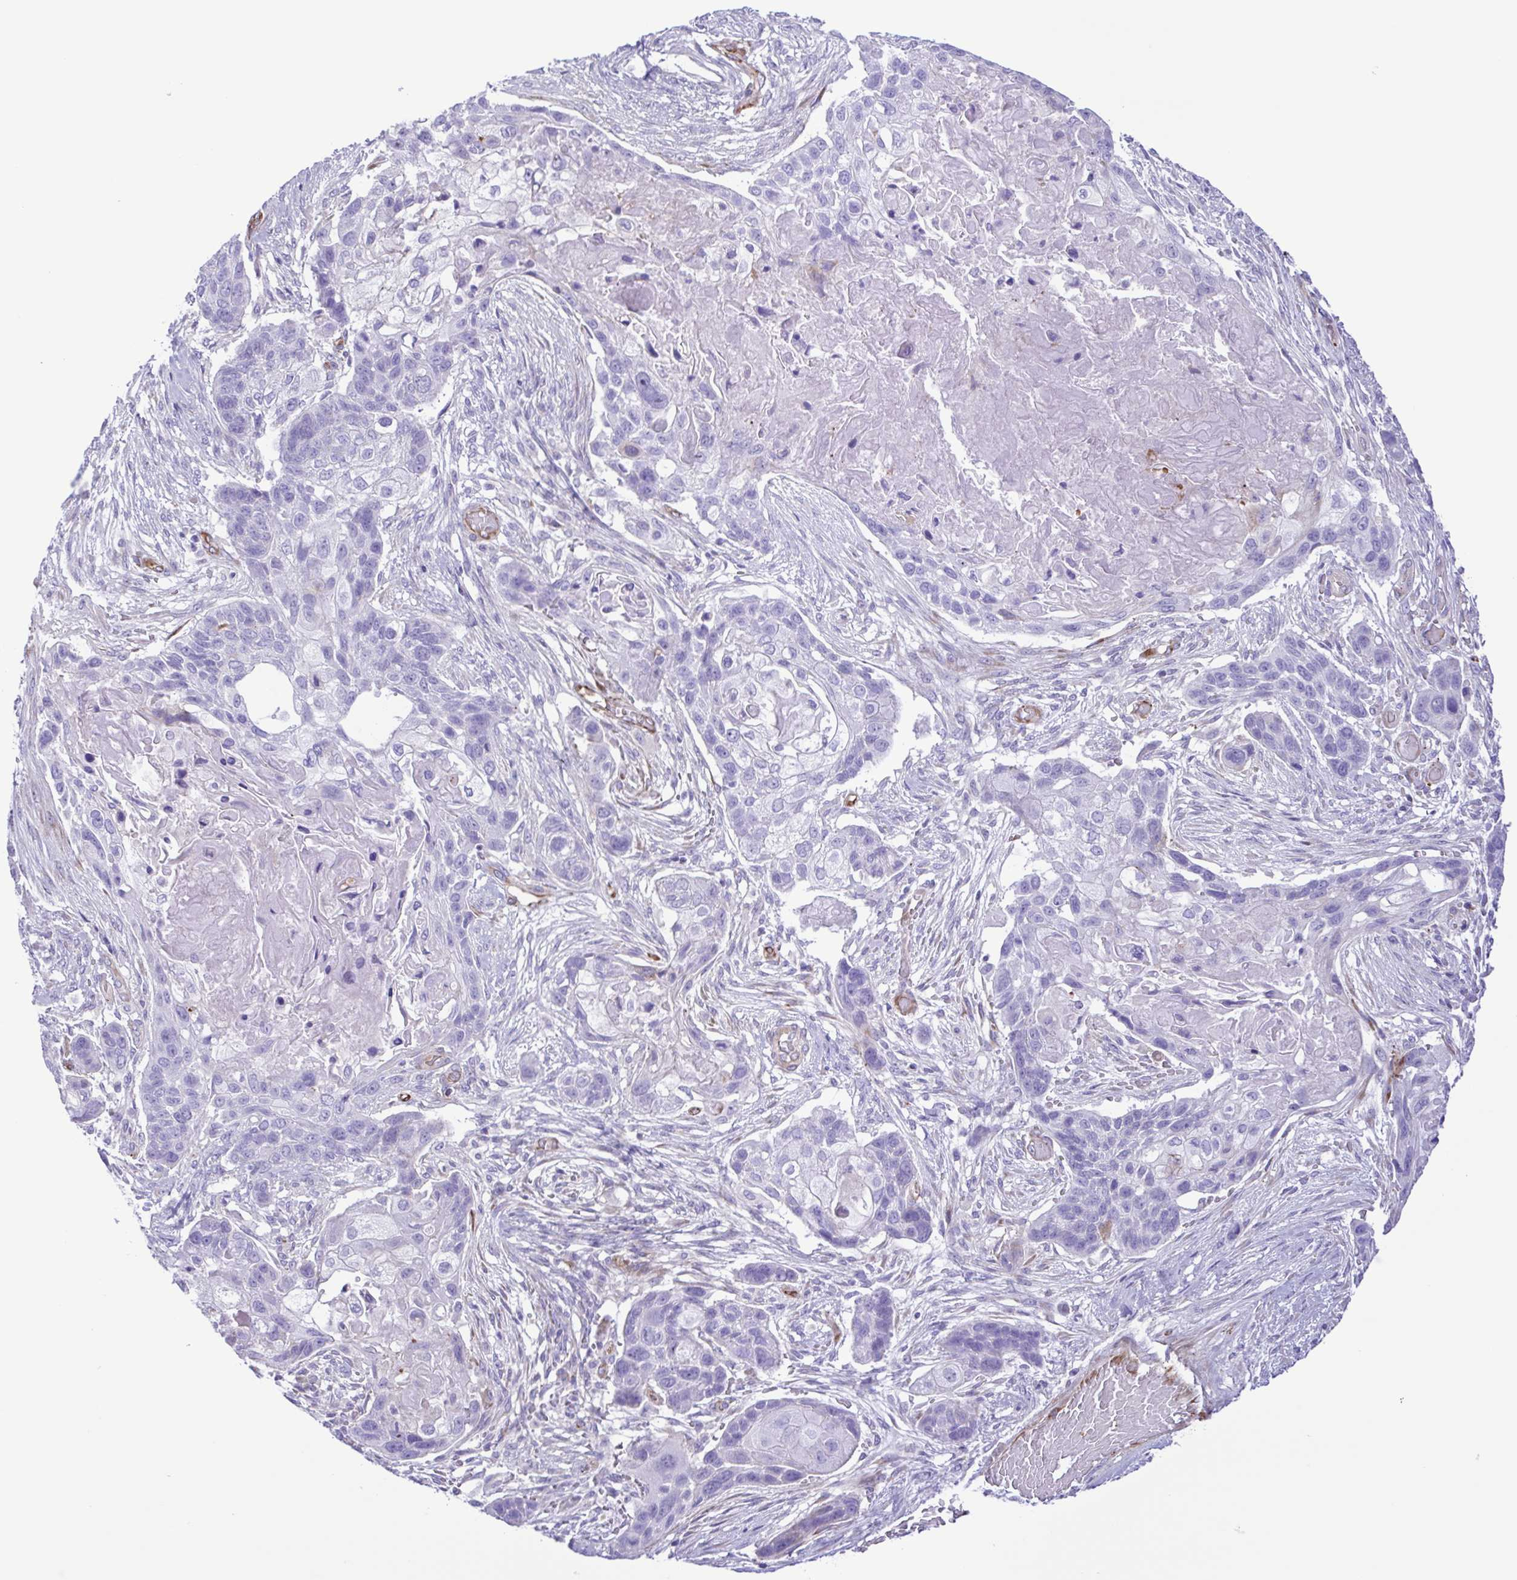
{"staining": {"intensity": "negative", "quantity": "none", "location": "none"}, "tissue": "lung cancer", "cell_type": "Tumor cells", "image_type": "cancer", "snomed": [{"axis": "morphology", "description": "Squamous cell carcinoma, NOS"}, {"axis": "topography", "description": "Lung"}], "caption": "This is an immunohistochemistry micrograph of human squamous cell carcinoma (lung). There is no positivity in tumor cells.", "gene": "FLT1", "patient": {"sex": "male", "age": 69}}